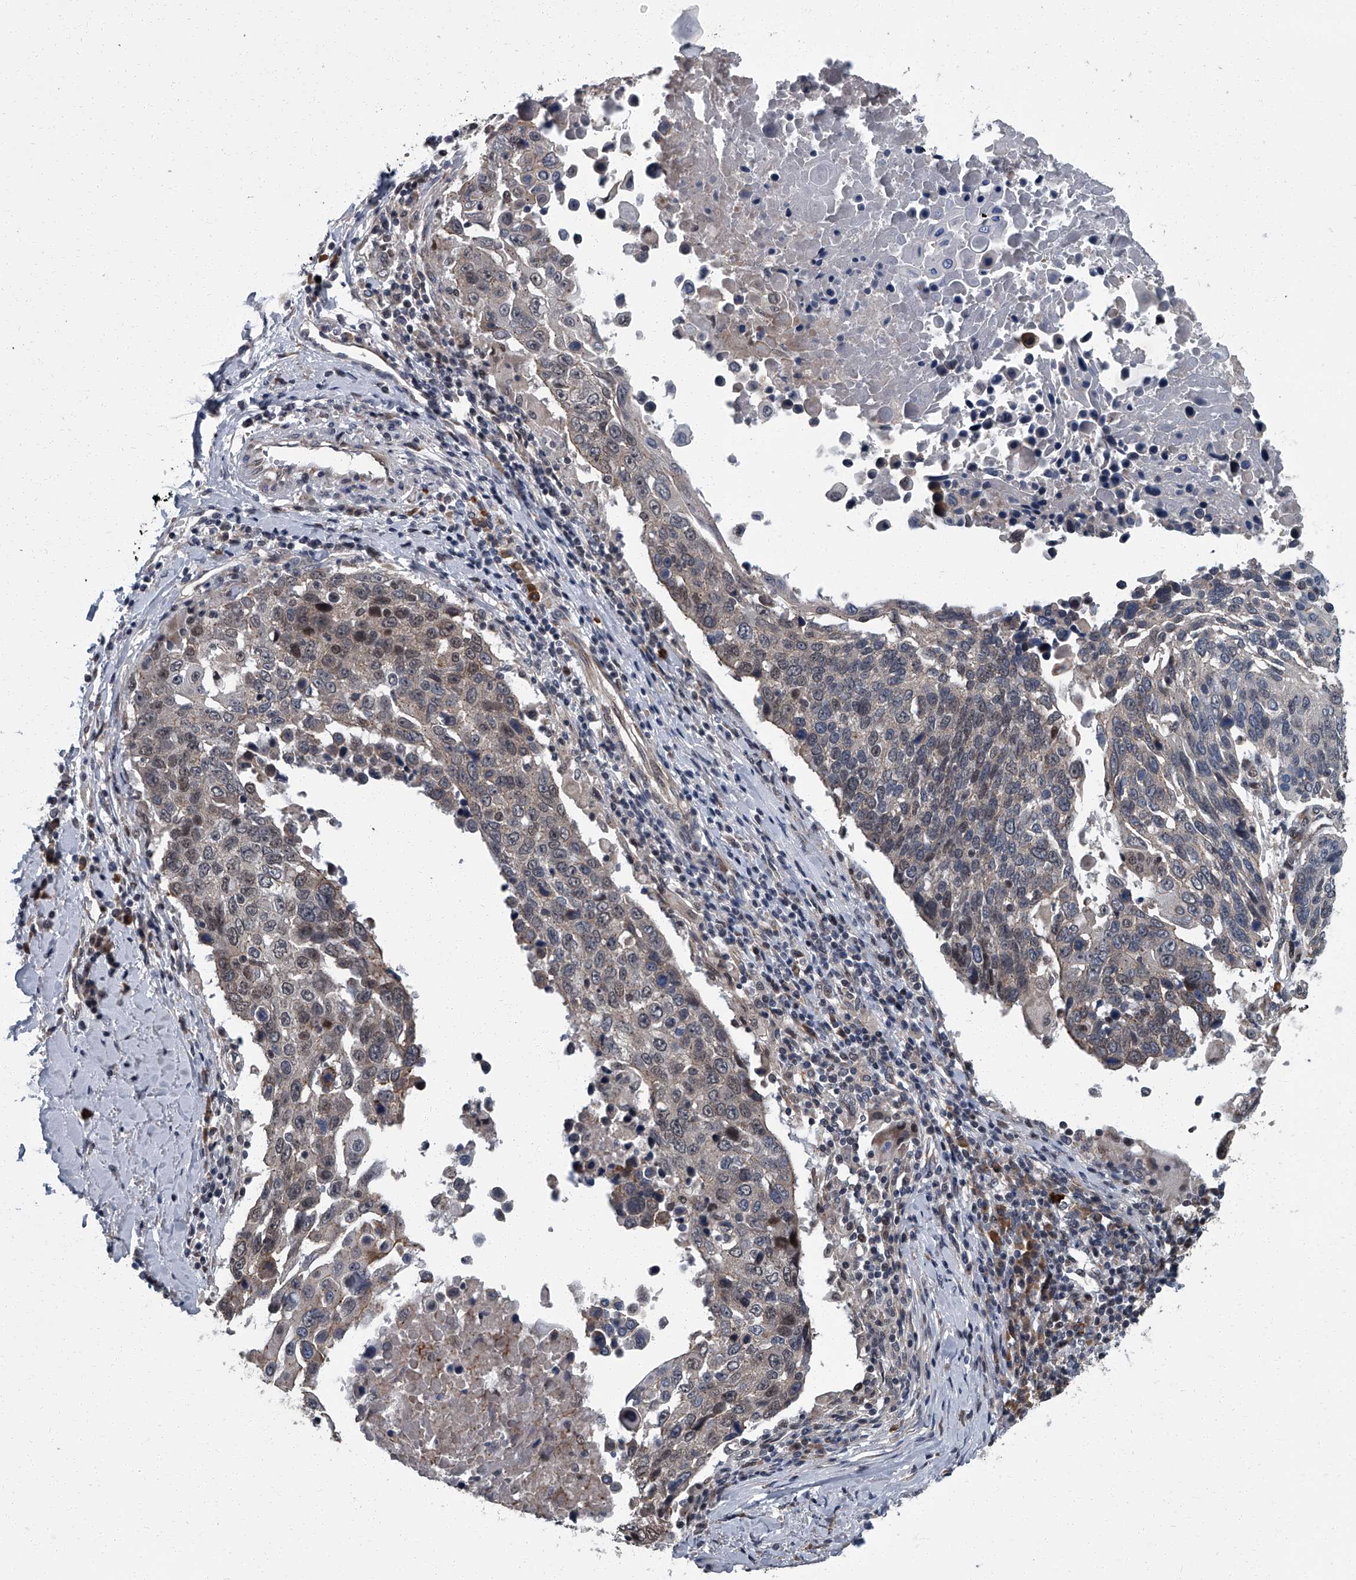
{"staining": {"intensity": "weak", "quantity": "<25%", "location": "nuclear"}, "tissue": "lung cancer", "cell_type": "Tumor cells", "image_type": "cancer", "snomed": [{"axis": "morphology", "description": "Squamous cell carcinoma, NOS"}, {"axis": "topography", "description": "Lung"}], "caption": "Micrograph shows no significant protein positivity in tumor cells of squamous cell carcinoma (lung).", "gene": "ZNF274", "patient": {"sex": "male", "age": 66}}